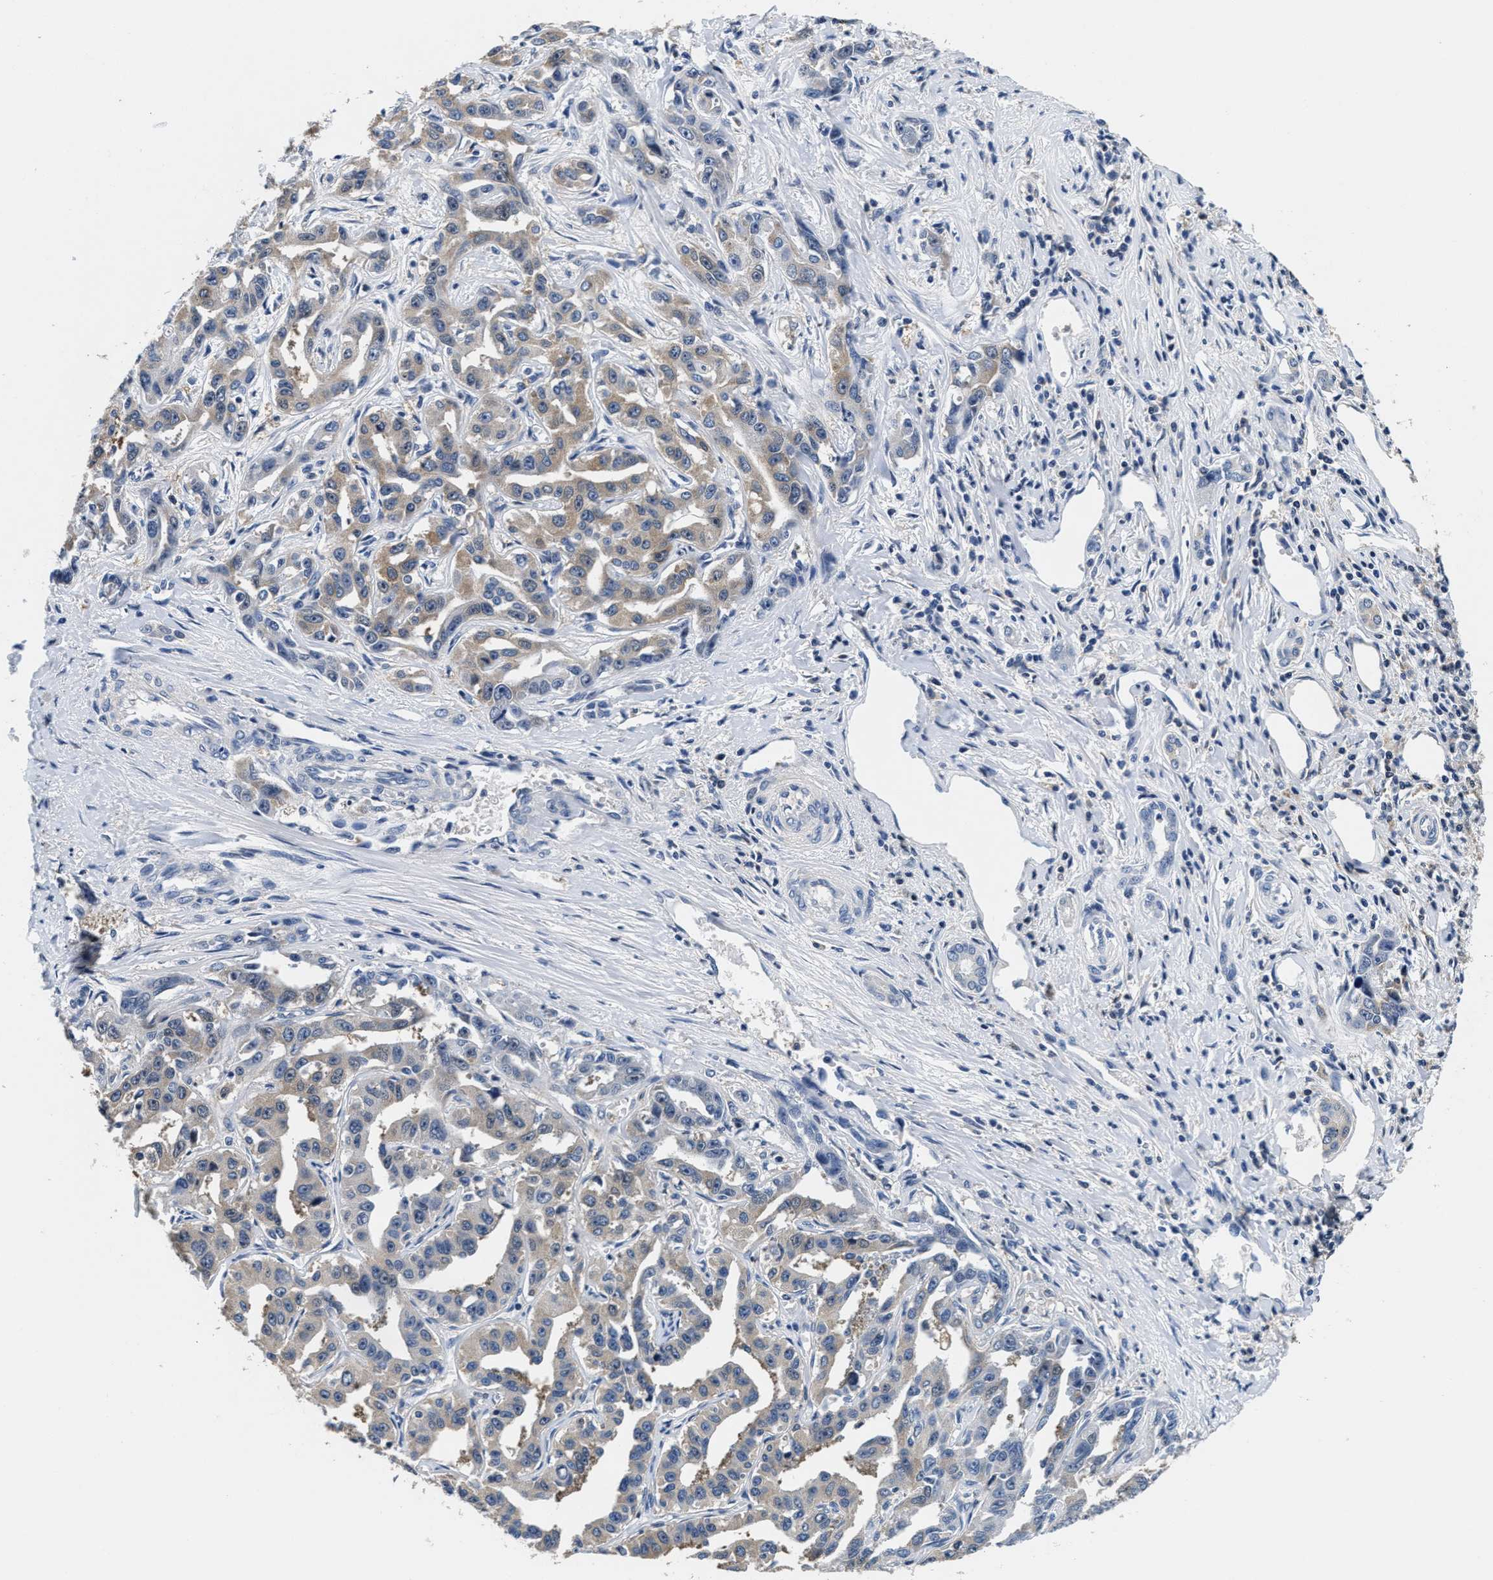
{"staining": {"intensity": "weak", "quantity": "<25%", "location": "cytoplasmic/membranous"}, "tissue": "liver cancer", "cell_type": "Tumor cells", "image_type": "cancer", "snomed": [{"axis": "morphology", "description": "Cholangiocarcinoma"}, {"axis": "topography", "description": "Liver"}], "caption": "An image of liver cholangiocarcinoma stained for a protein demonstrates no brown staining in tumor cells.", "gene": "PHPT1", "patient": {"sex": "male", "age": 59}}